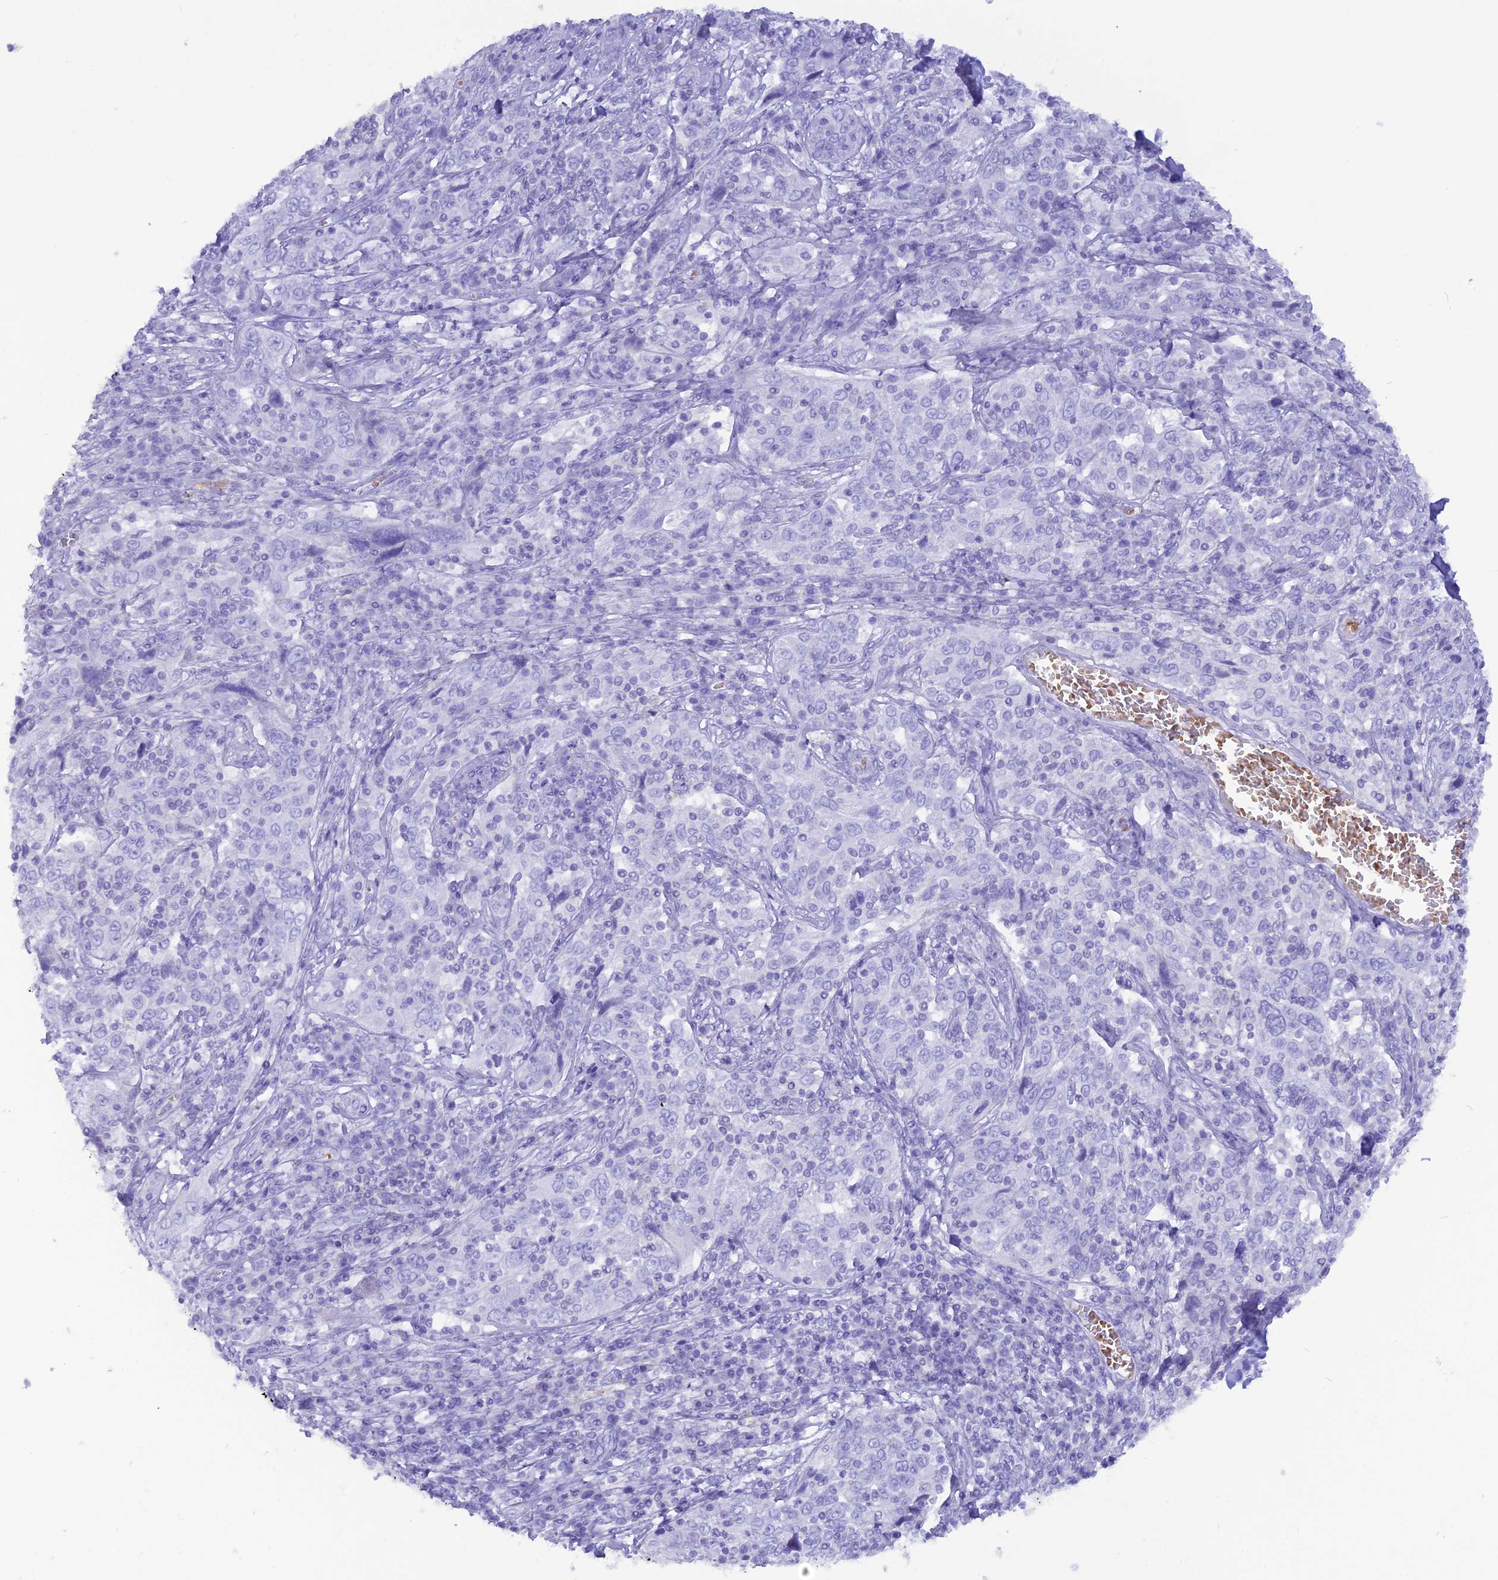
{"staining": {"intensity": "negative", "quantity": "none", "location": "none"}, "tissue": "cervical cancer", "cell_type": "Tumor cells", "image_type": "cancer", "snomed": [{"axis": "morphology", "description": "Squamous cell carcinoma, NOS"}, {"axis": "topography", "description": "Cervix"}], "caption": "There is no significant expression in tumor cells of cervical cancer (squamous cell carcinoma). (DAB (3,3'-diaminobenzidine) IHC, high magnification).", "gene": "GLYATL1", "patient": {"sex": "female", "age": 46}}